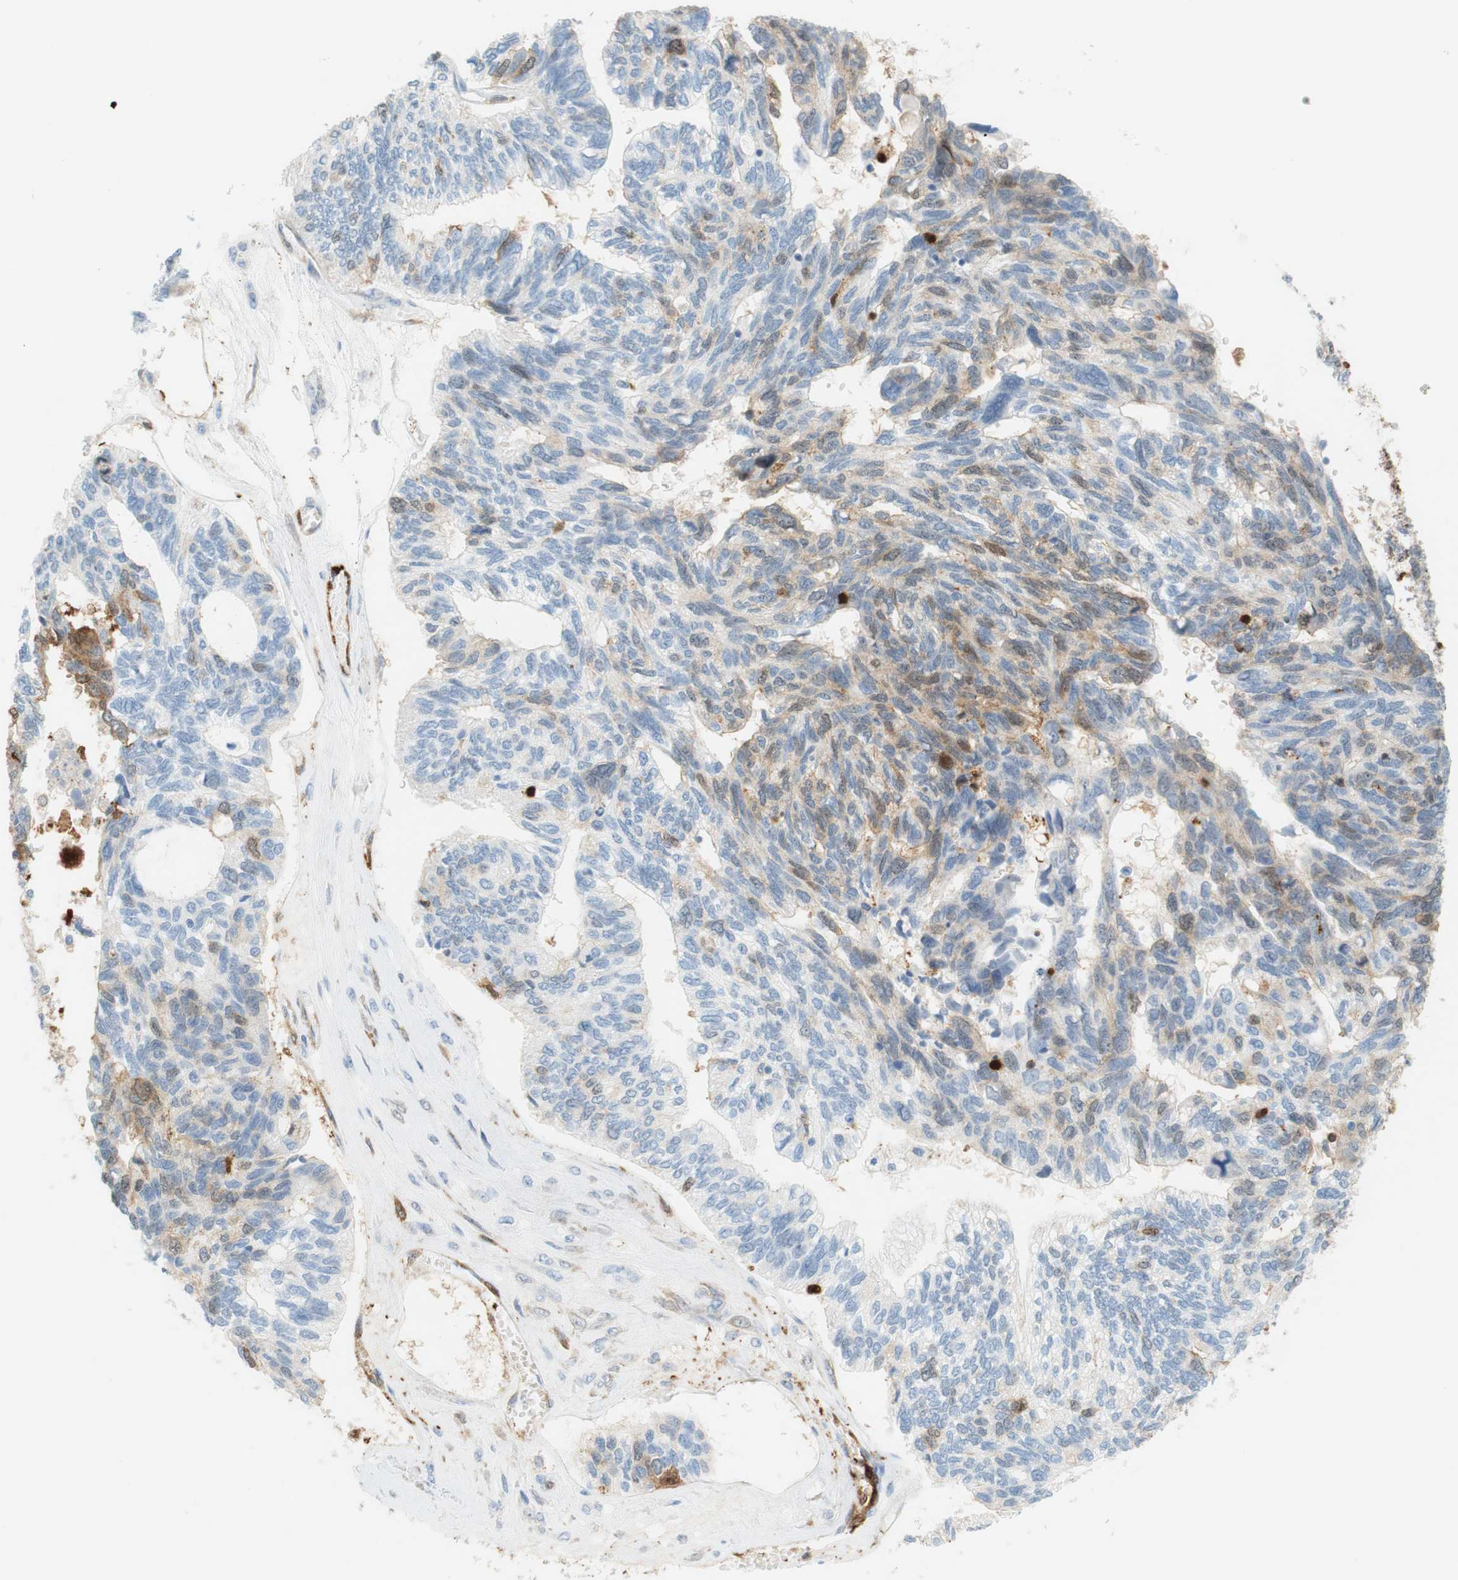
{"staining": {"intensity": "moderate", "quantity": "25%-75%", "location": "cytoplasmic/membranous"}, "tissue": "ovarian cancer", "cell_type": "Tumor cells", "image_type": "cancer", "snomed": [{"axis": "morphology", "description": "Cystadenocarcinoma, serous, NOS"}, {"axis": "topography", "description": "Ovary"}], "caption": "DAB immunohistochemical staining of human ovarian serous cystadenocarcinoma reveals moderate cytoplasmic/membranous protein expression in approximately 25%-75% of tumor cells.", "gene": "STMN1", "patient": {"sex": "female", "age": 79}}